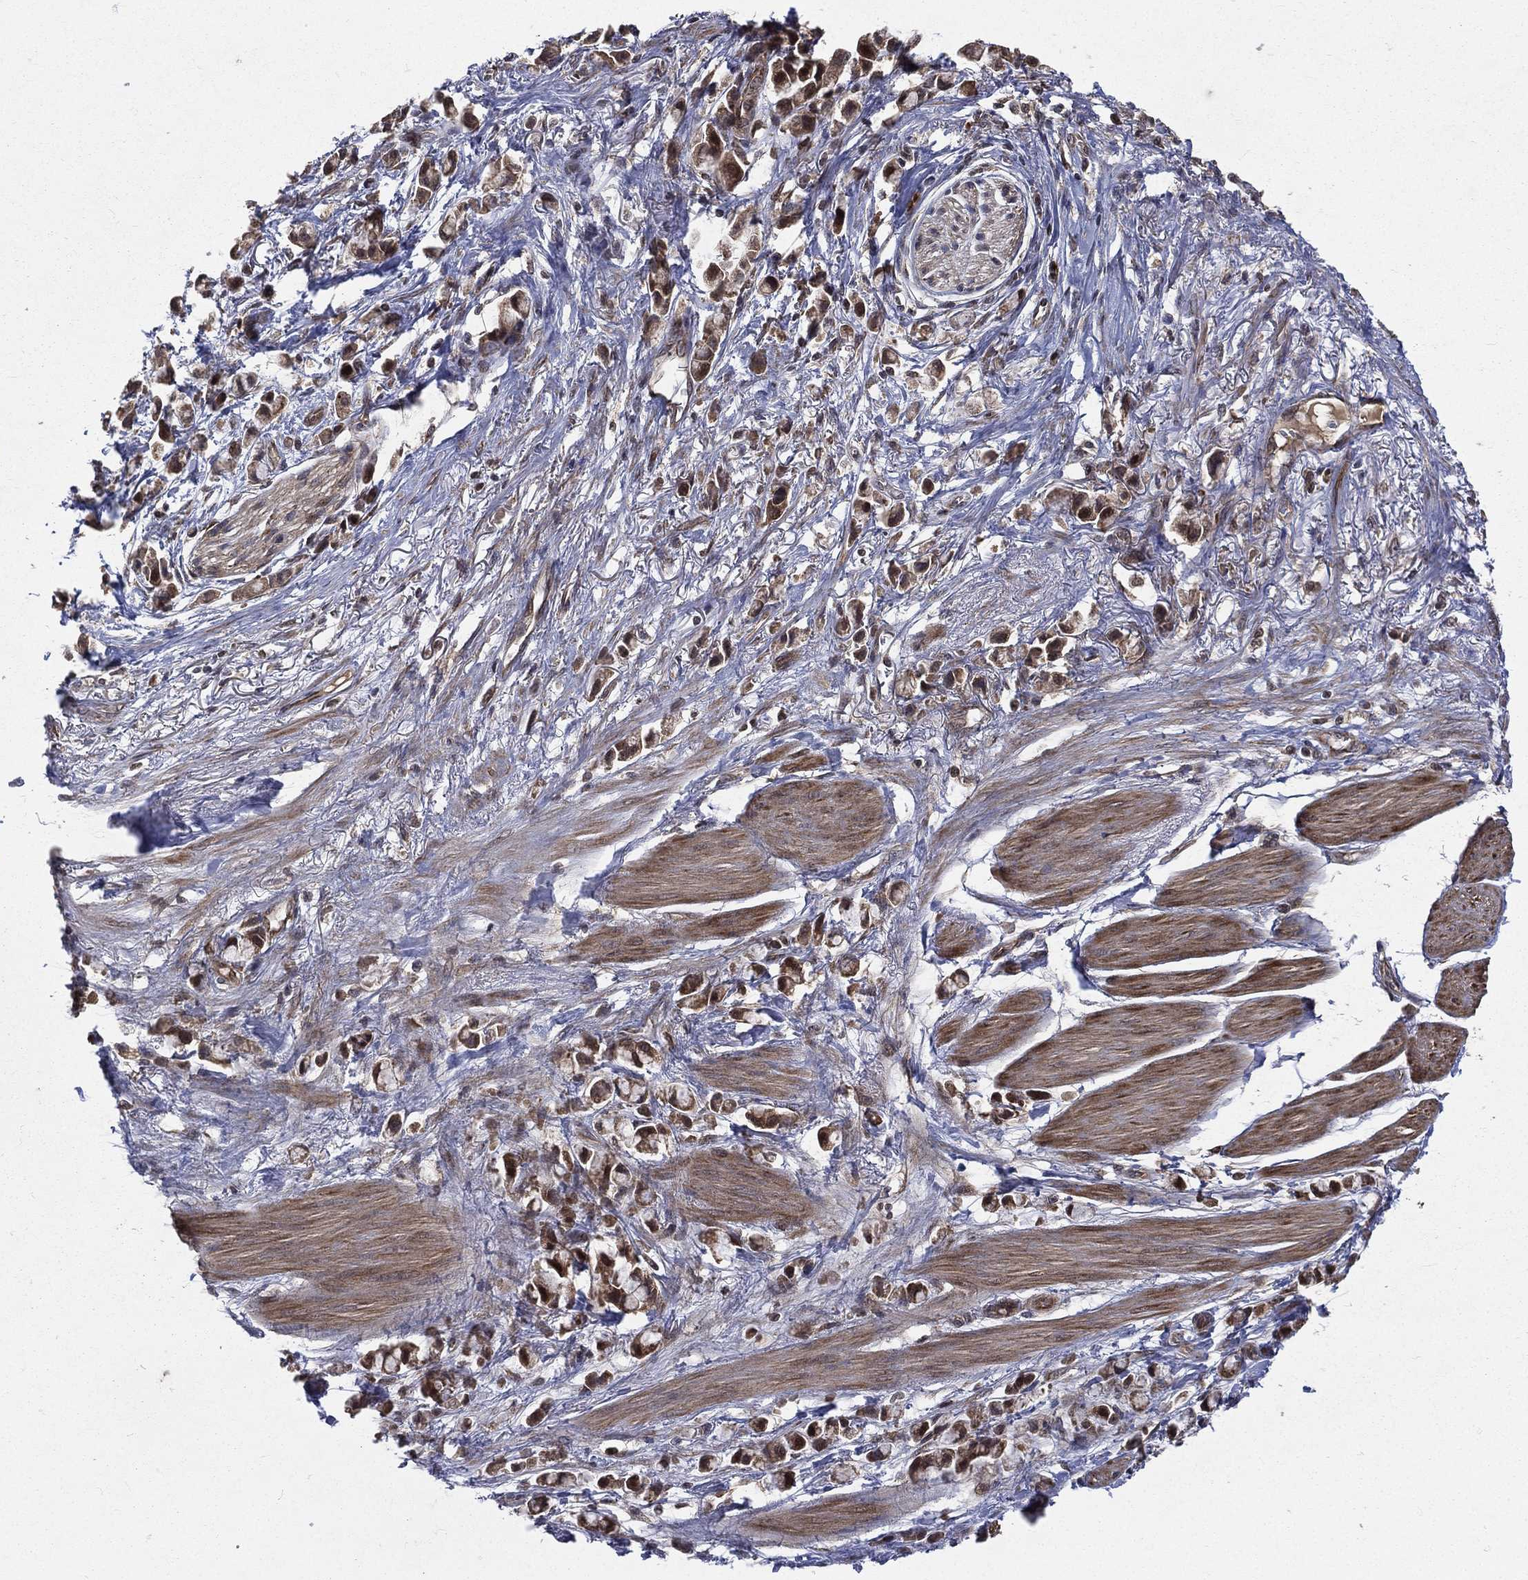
{"staining": {"intensity": "strong", "quantity": ">75%", "location": "nuclear"}, "tissue": "stomach cancer", "cell_type": "Tumor cells", "image_type": "cancer", "snomed": [{"axis": "morphology", "description": "Adenocarcinoma, NOS"}, {"axis": "topography", "description": "Stomach"}], "caption": "Adenocarcinoma (stomach) was stained to show a protein in brown. There is high levels of strong nuclear expression in approximately >75% of tumor cells. (Stains: DAB in brown, nuclei in blue, Microscopy: brightfield microscopy at high magnification).", "gene": "RAB11FIP4", "patient": {"sex": "female", "age": 81}}